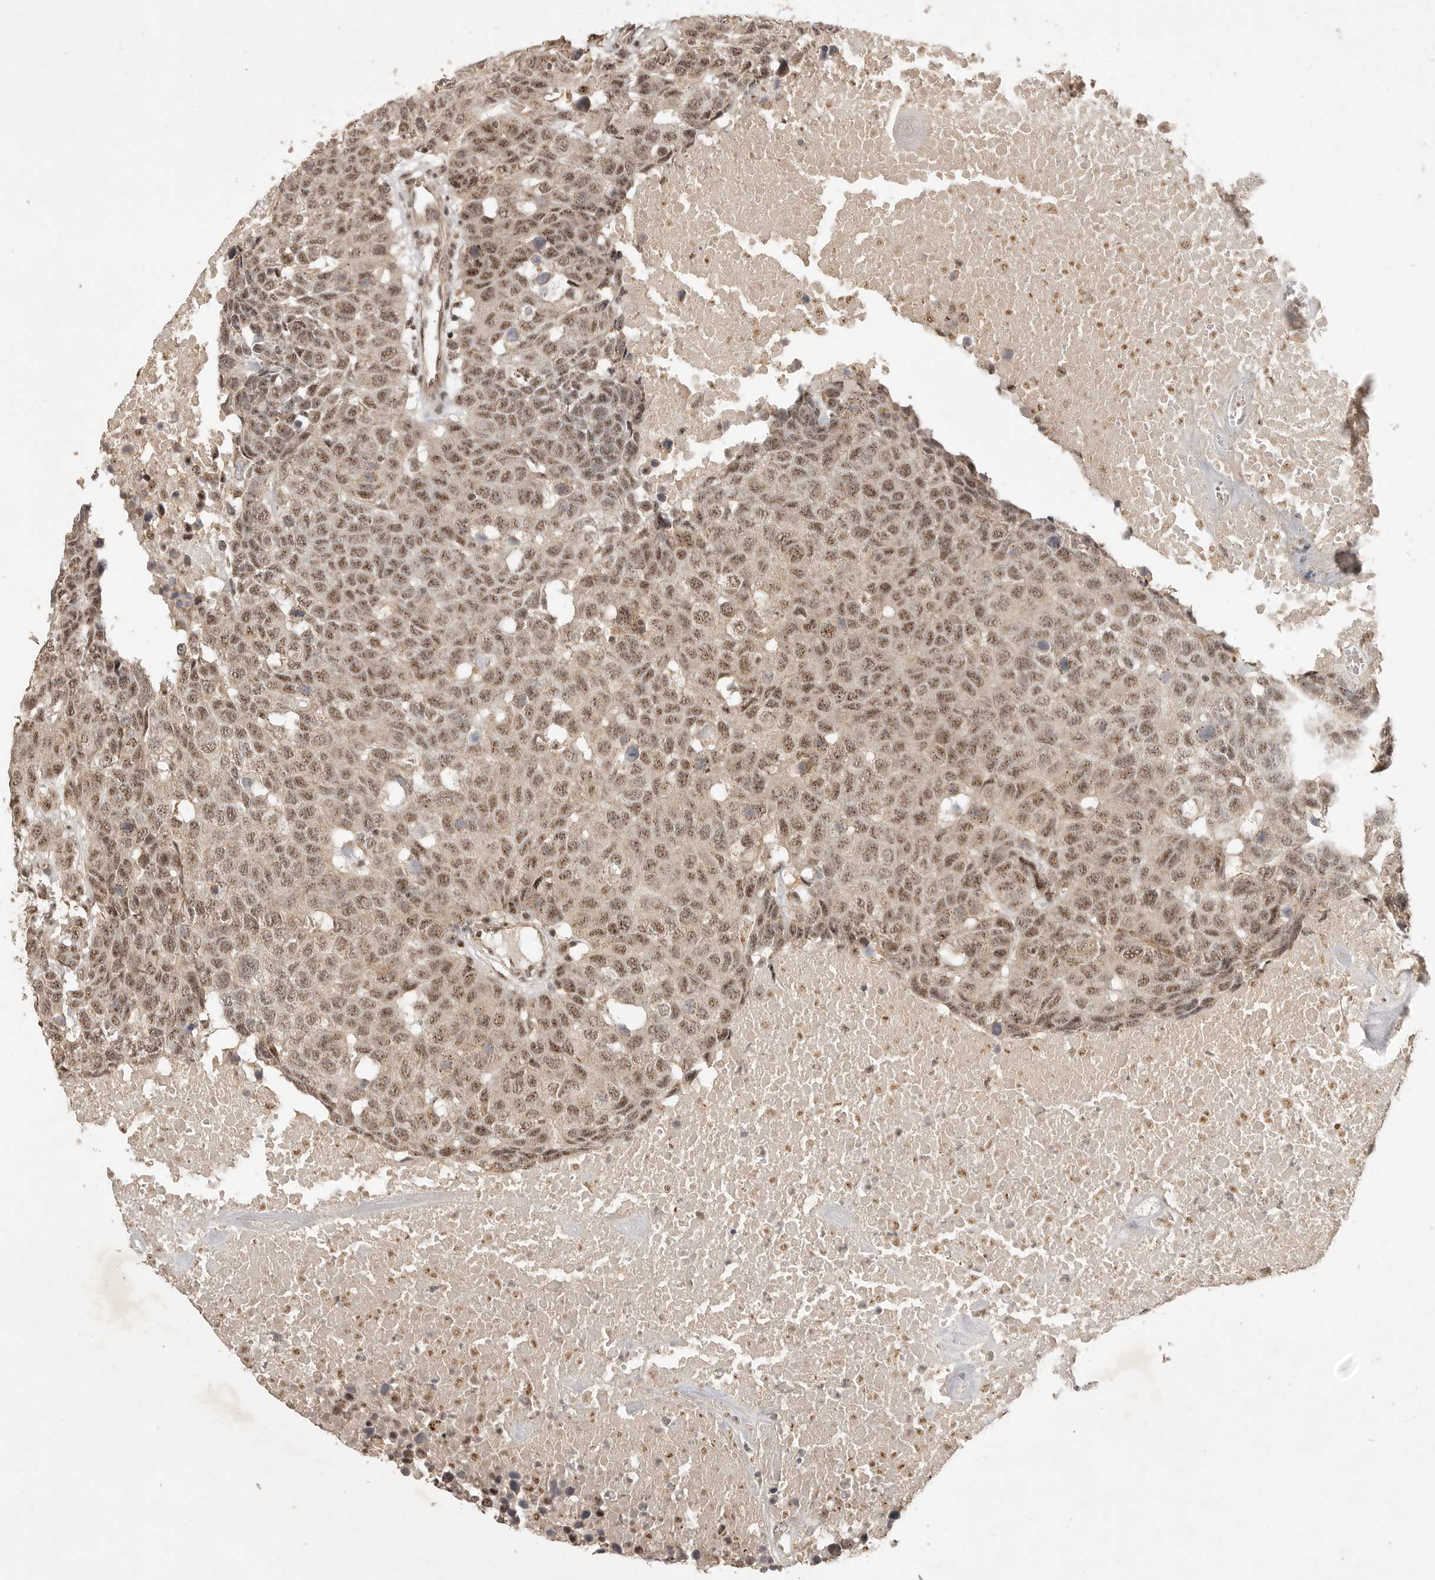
{"staining": {"intensity": "strong", "quantity": ">75%", "location": "nuclear"}, "tissue": "head and neck cancer", "cell_type": "Tumor cells", "image_type": "cancer", "snomed": [{"axis": "morphology", "description": "Squamous cell carcinoma, NOS"}, {"axis": "topography", "description": "Head-Neck"}], "caption": "An immunohistochemistry photomicrograph of neoplastic tissue is shown. Protein staining in brown labels strong nuclear positivity in squamous cell carcinoma (head and neck) within tumor cells.", "gene": "POMP", "patient": {"sex": "male", "age": 66}}